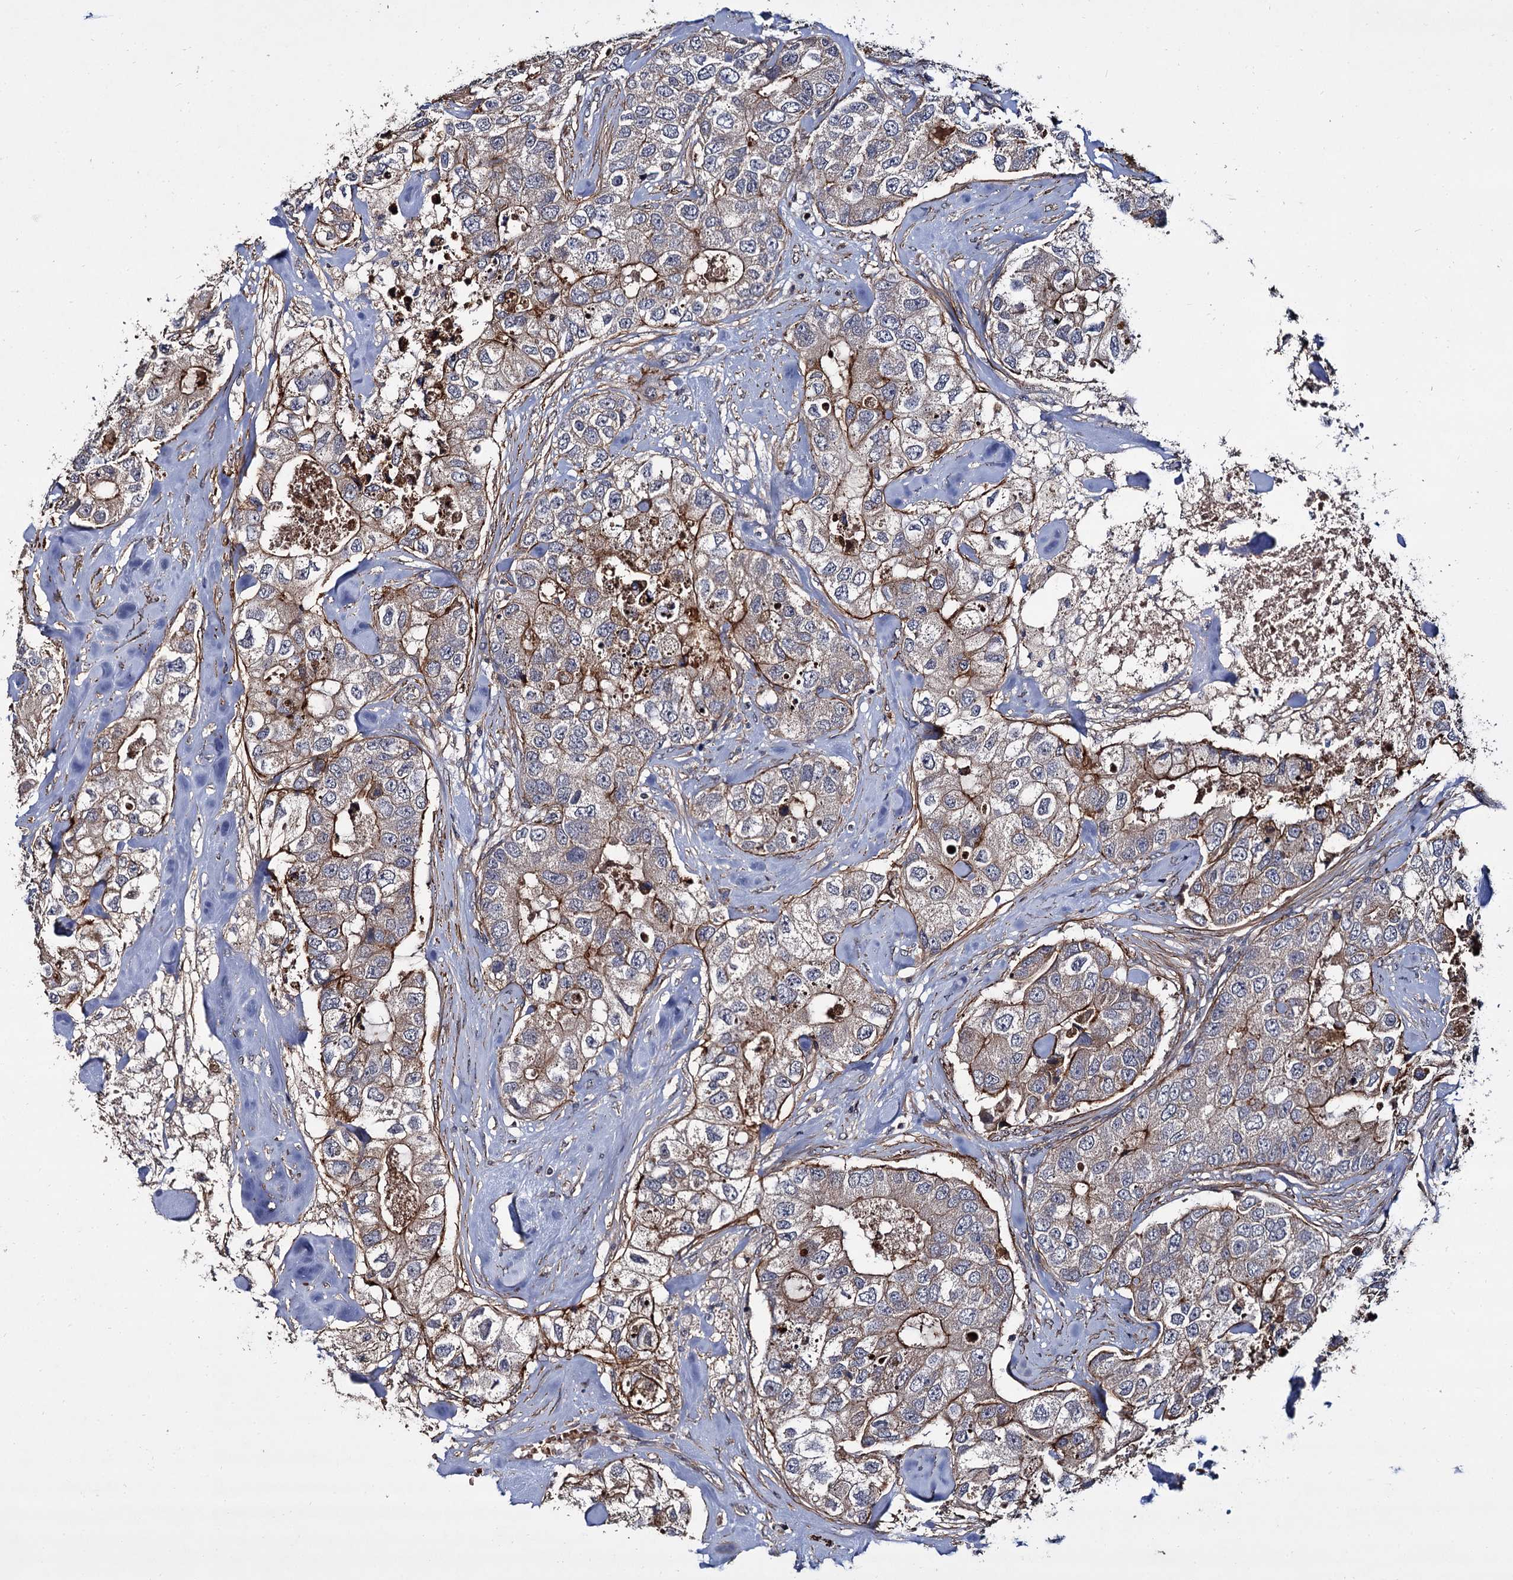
{"staining": {"intensity": "moderate", "quantity": "<25%", "location": "cytoplasmic/membranous"}, "tissue": "breast cancer", "cell_type": "Tumor cells", "image_type": "cancer", "snomed": [{"axis": "morphology", "description": "Duct carcinoma"}, {"axis": "topography", "description": "Breast"}], "caption": "Breast intraductal carcinoma stained with a brown dye demonstrates moderate cytoplasmic/membranous positive staining in approximately <25% of tumor cells.", "gene": "ISM2", "patient": {"sex": "female", "age": 62}}